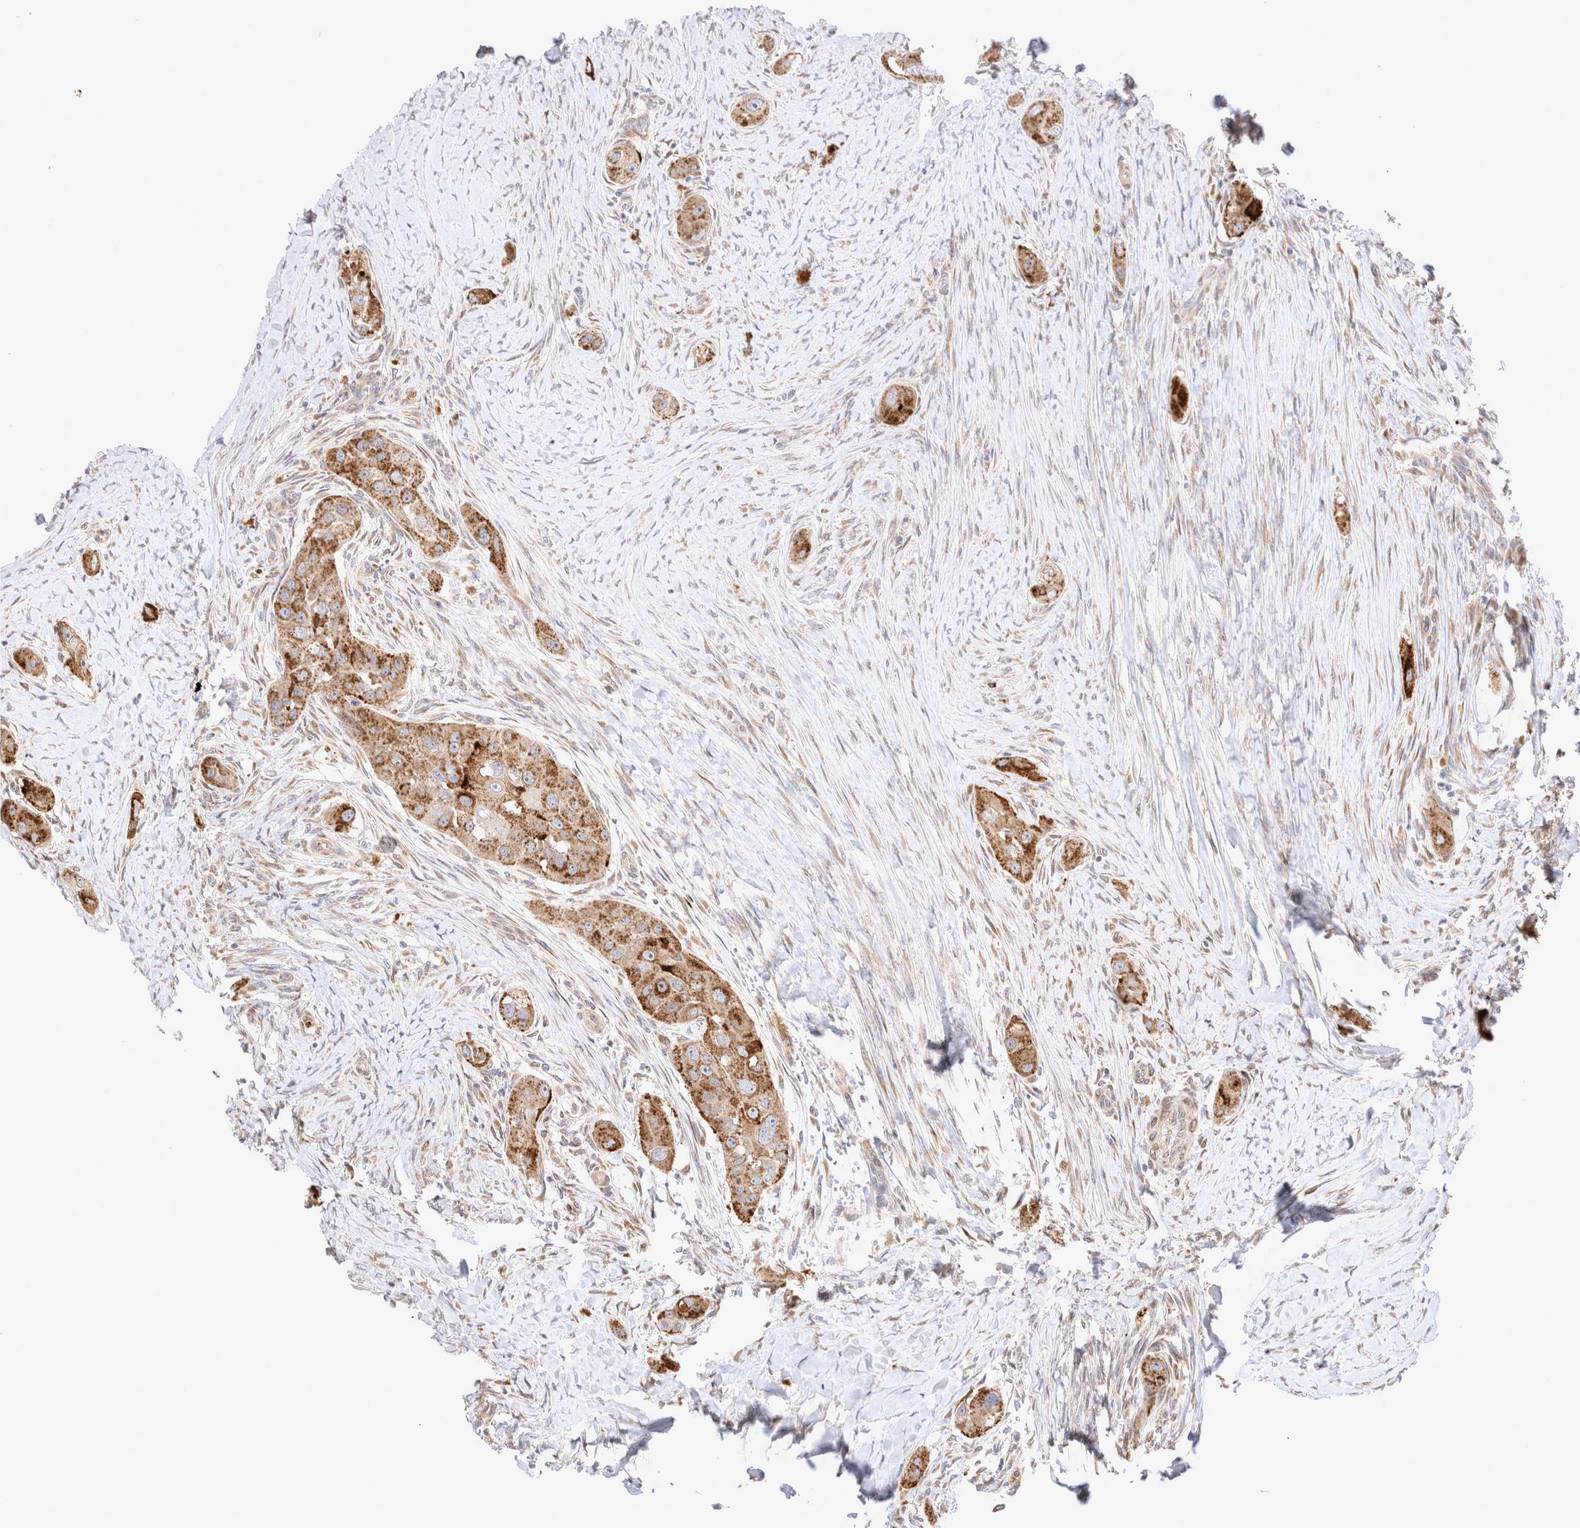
{"staining": {"intensity": "moderate", "quantity": ">75%", "location": "cytoplasmic/membranous"}, "tissue": "head and neck cancer", "cell_type": "Tumor cells", "image_type": "cancer", "snomed": [{"axis": "morphology", "description": "Normal tissue, NOS"}, {"axis": "morphology", "description": "Squamous cell carcinoma, NOS"}, {"axis": "topography", "description": "Skeletal muscle"}, {"axis": "topography", "description": "Head-Neck"}], "caption": "This micrograph exhibits immunohistochemistry staining of human head and neck cancer, with medium moderate cytoplasmic/membranous expression in about >75% of tumor cells.", "gene": "NPC1", "patient": {"sex": "male", "age": 51}}